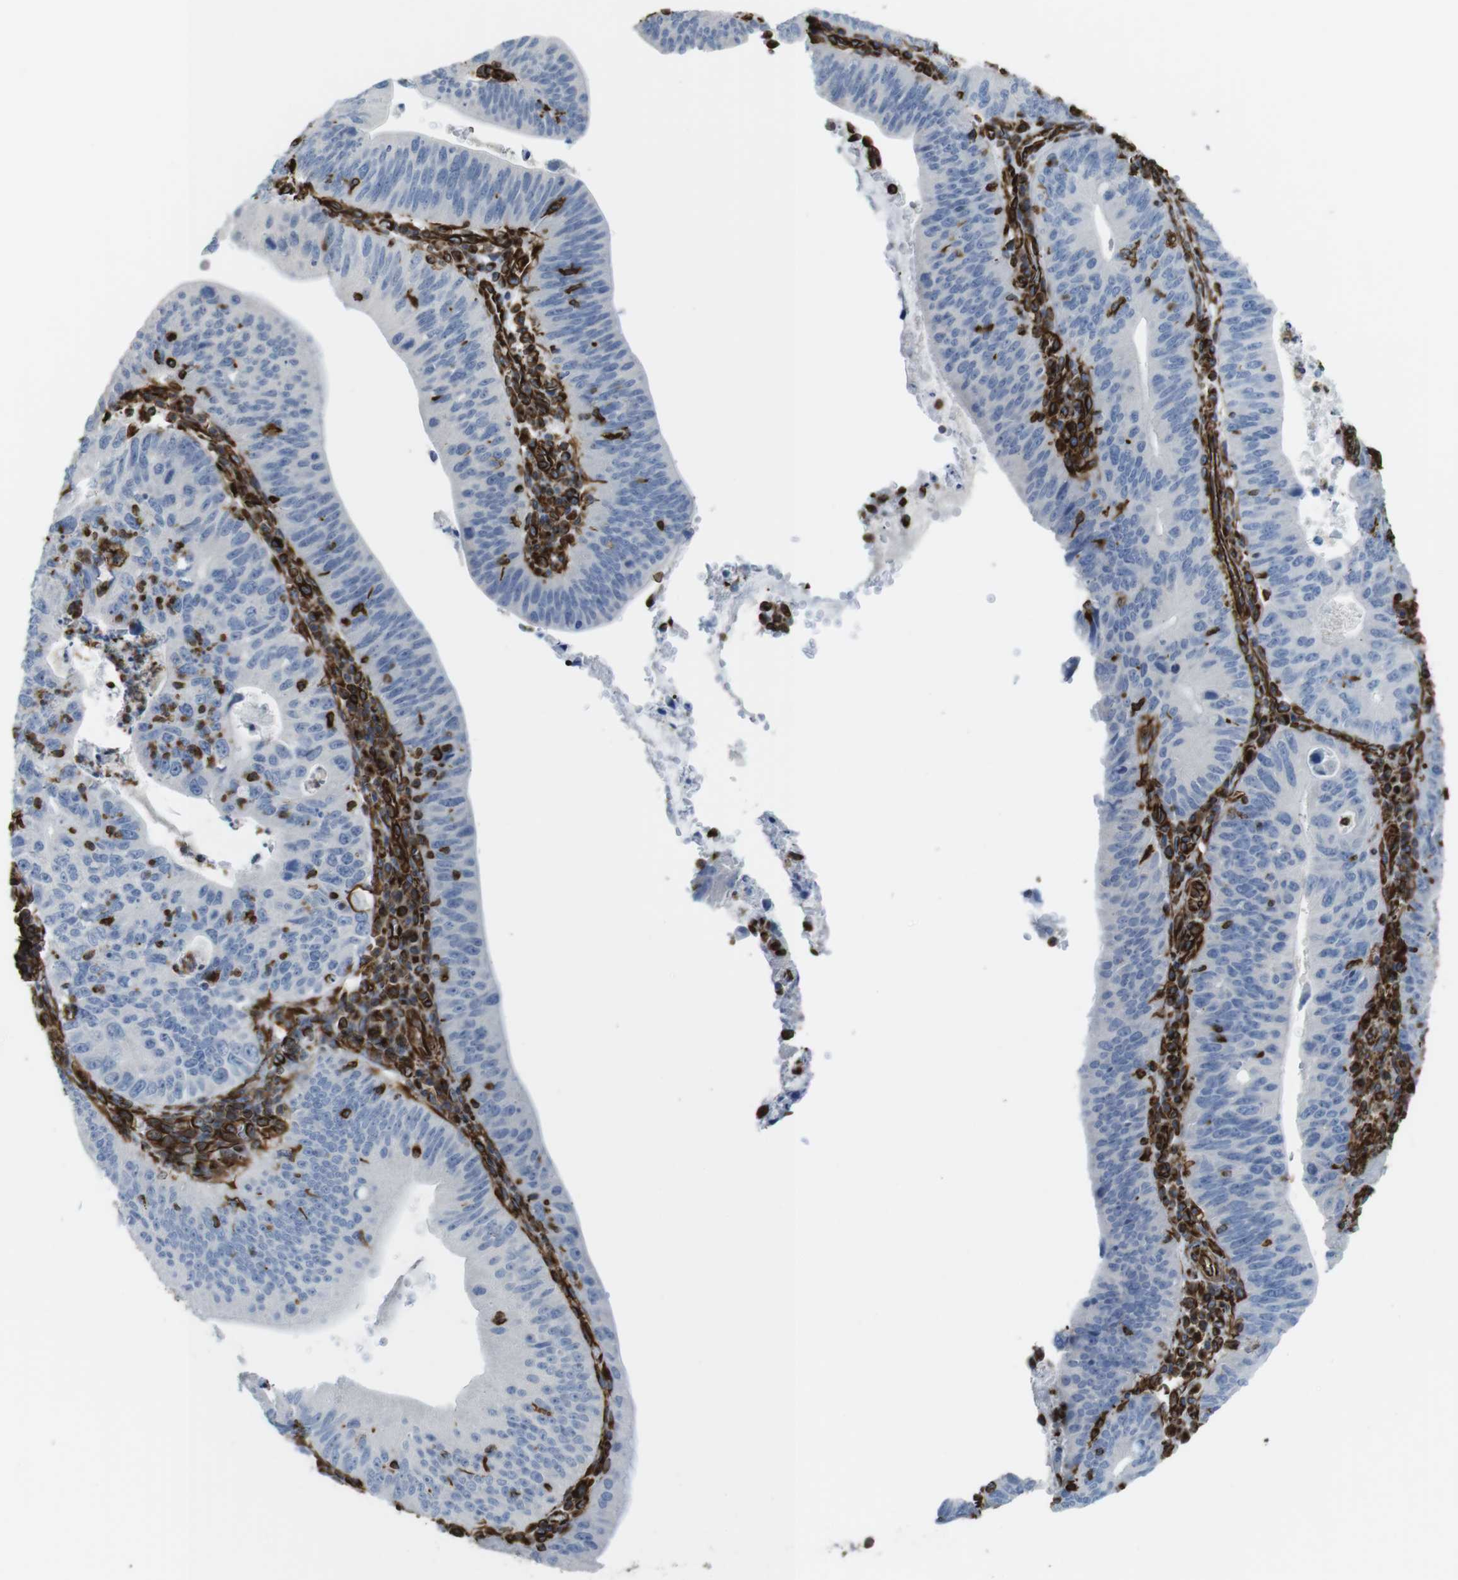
{"staining": {"intensity": "negative", "quantity": "none", "location": "none"}, "tissue": "stomach cancer", "cell_type": "Tumor cells", "image_type": "cancer", "snomed": [{"axis": "morphology", "description": "Adenocarcinoma, NOS"}, {"axis": "topography", "description": "Stomach"}], "caption": "High power microscopy histopathology image of an IHC photomicrograph of stomach cancer, revealing no significant staining in tumor cells.", "gene": "RALGPS1", "patient": {"sex": "male", "age": 59}}